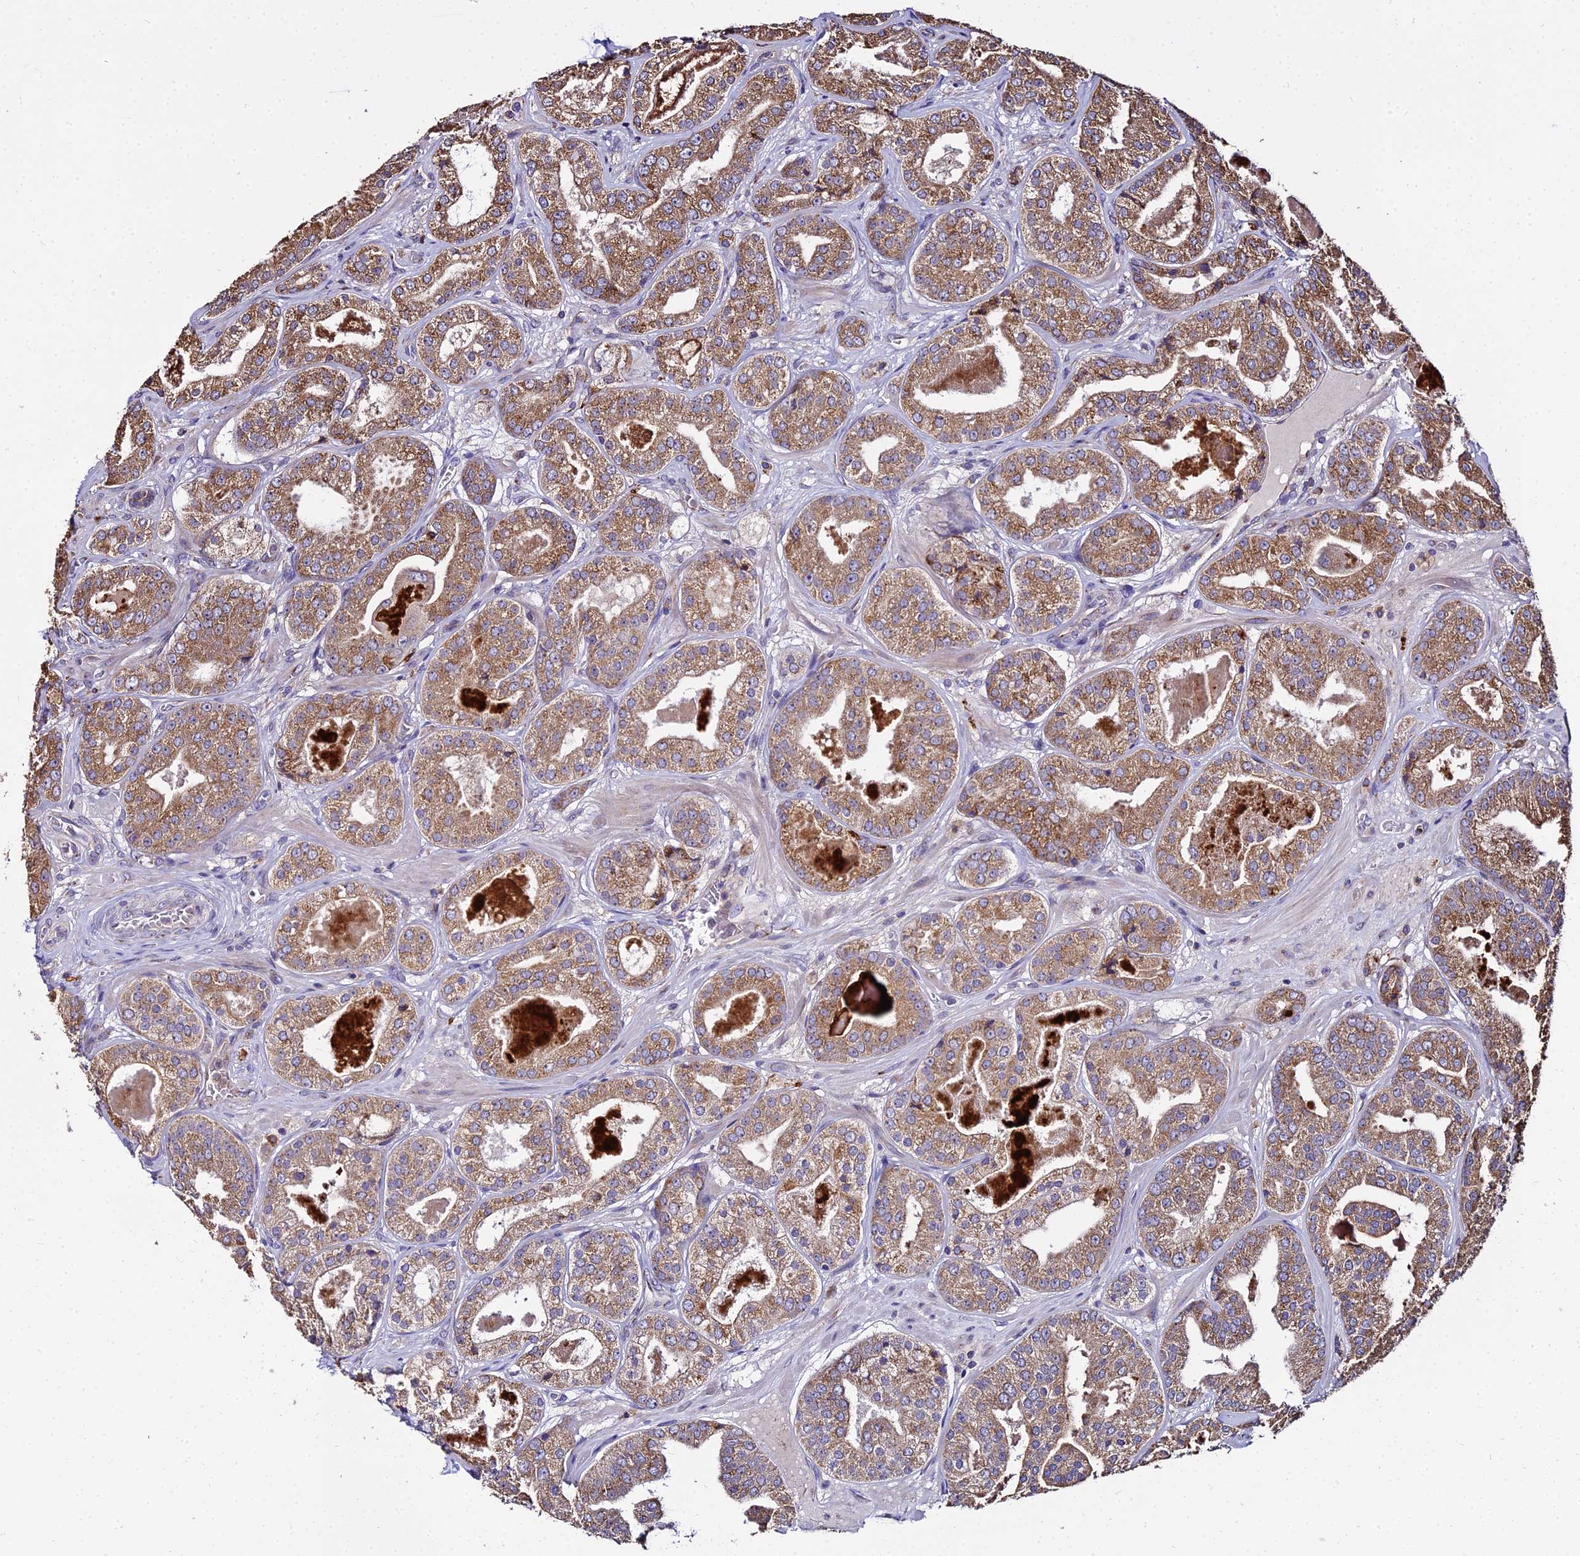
{"staining": {"intensity": "moderate", "quantity": ">75%", "location": "cytoplasmic/membranous"}, "tissue": "prostate cancer", "cell_type": "Tumor cells", "image_type": "cancer", "snomed": [{"axis": "morphology", "description": "Adenocarcinoma, High grade"}, {"axis": "topography", "description": "Prostate"}], "caption": "The immunohistochemical stain labels moderate cytoplasmic/membranous staining in tumor cells of prostate cancer (high-grade adenocarcinoma) tissue. (Stains: DAB (3,3'-diaminobenzidine) in brown, nuclei in blue, Microscopy: brightfield microscopy at high magnification).", "gene": "PEX19", "patient": {"sex": "male", "age": 63}}